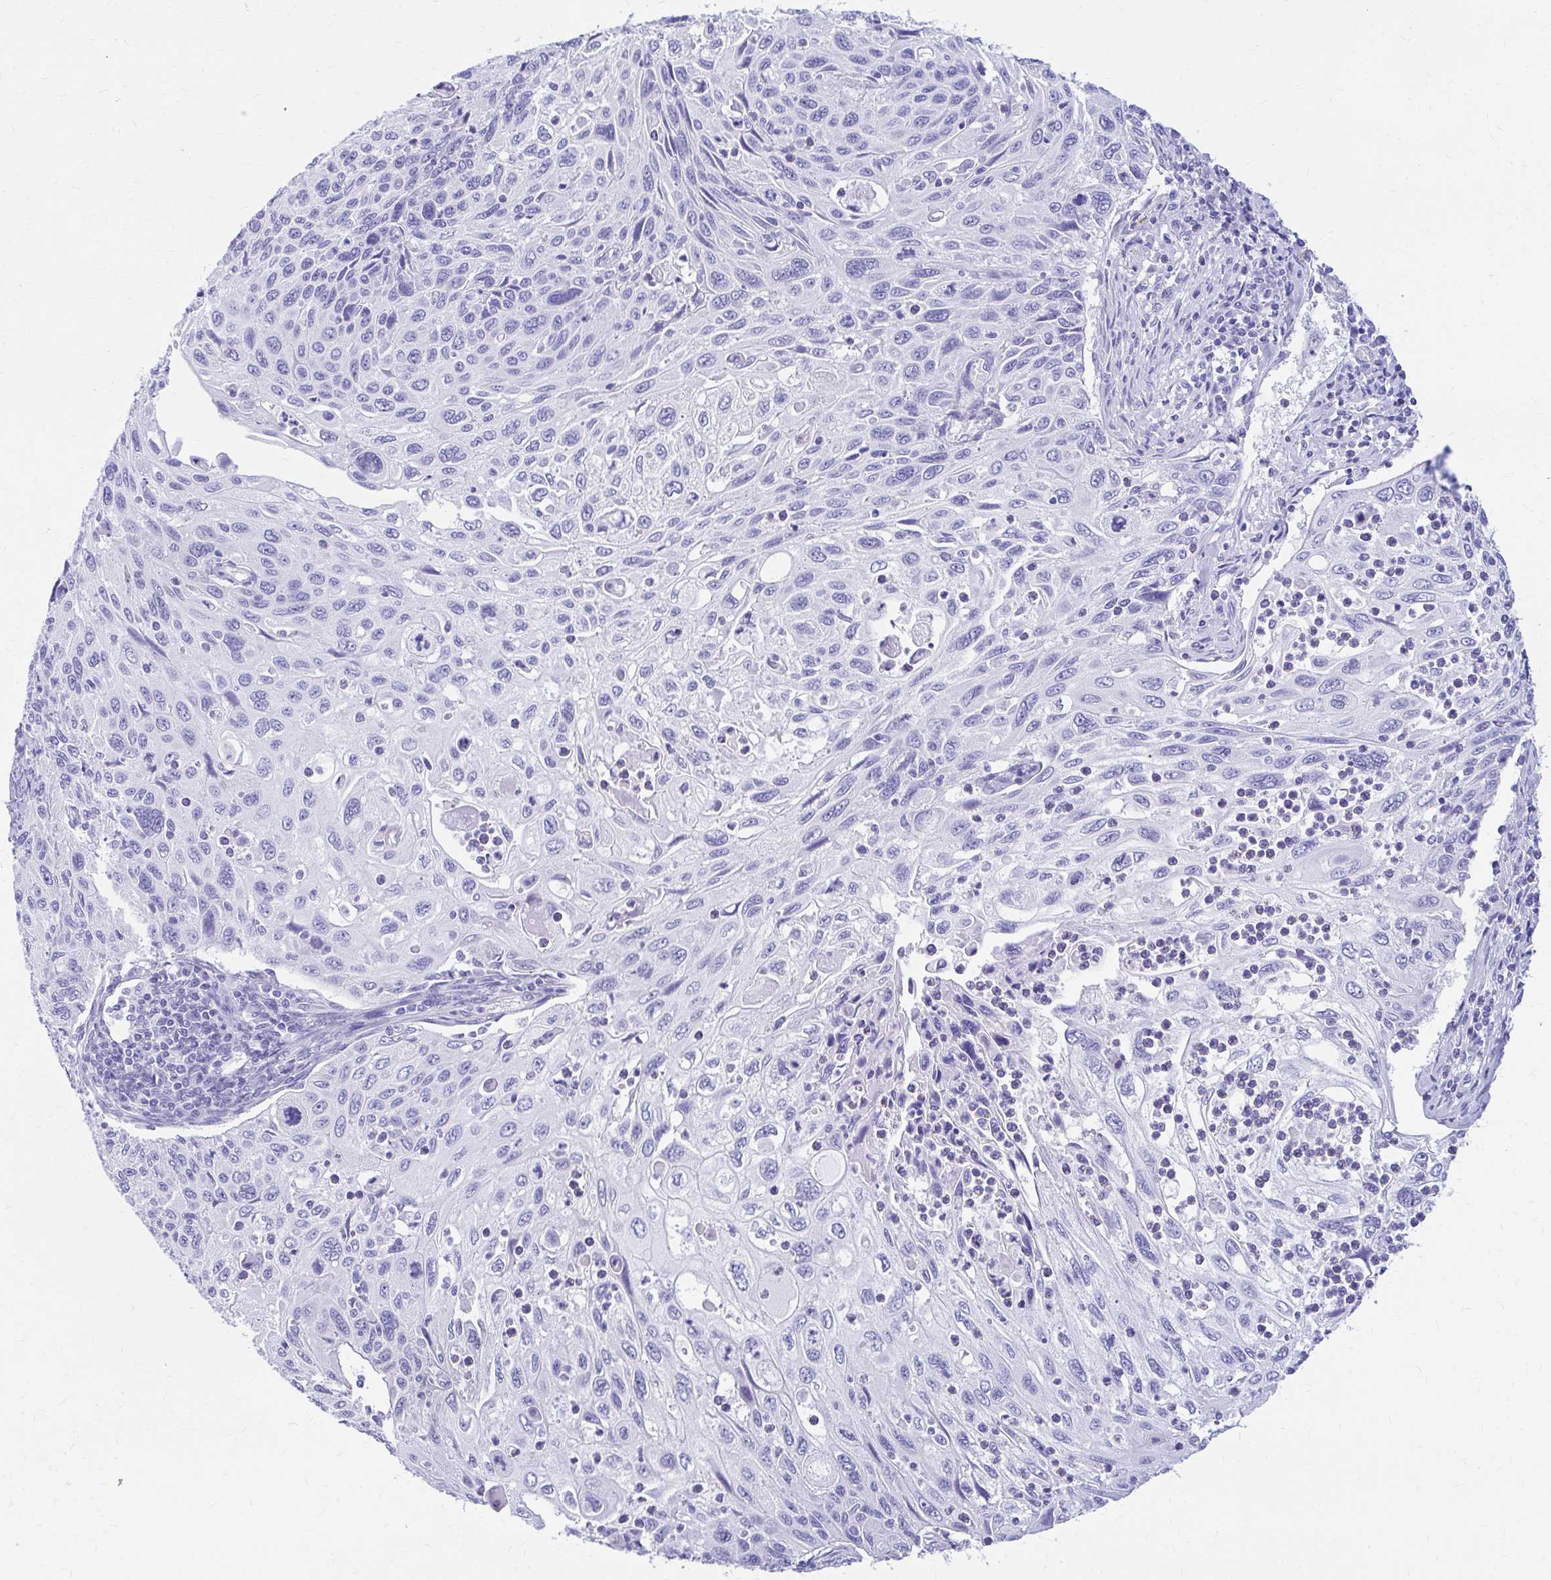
{"staining": {"intensity": "negative", "quantity": "none", "location": "none"}, "tissue": "cervical cancer", "cell_type": "Tumor cells", "image_type": "cancer", "snomed": [{"axis": "morphology", "description": "Squamous cell carcinoma, NOS"}, {"axis": "topography", "description": "Cervix"}], "caption": "Tumor cells are negative for brown protein staining in squamous cell carcinoma (cervical).", "gene": "NSG2", "patient": {"sex": "female", "age": 70}}